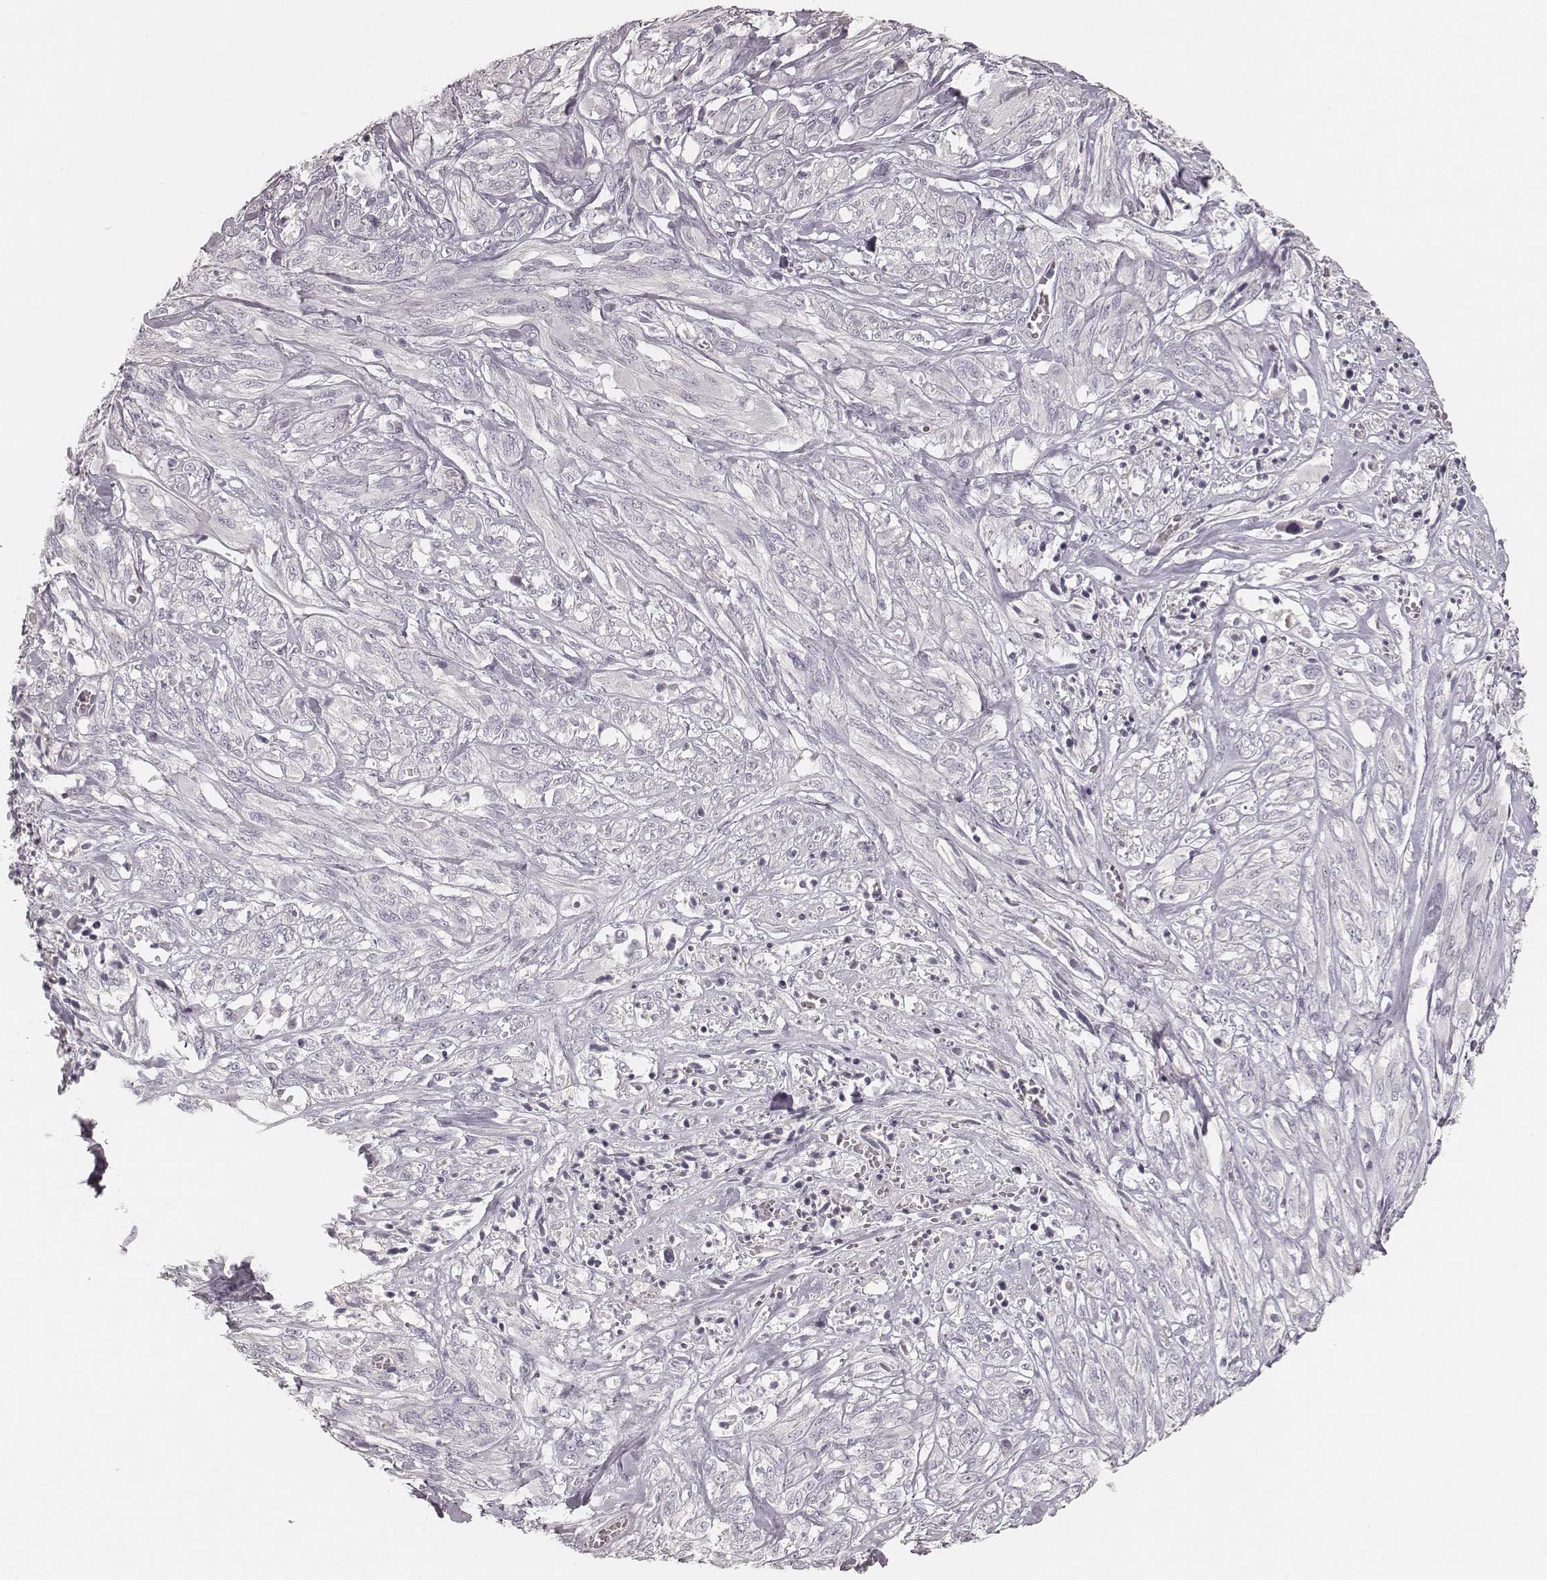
{"staining": {"intensity": "negative", "quantity": "none", "location": "none"}, "tissue": "melanoma", "cell_type": "Tumor cells", "image_type": "cancer", "snomed": [{"axis": "morphology", "description": "Malignant melanoma, NOS"}, {"axis": "topography", "description": "Skin"}], "caption": "This is an immunohistochemistry histopathology image of human melanoma. There is no staining in tumor cells.", "gene": "SPATA24", "patient": {"sex": "female", "age": 91}}